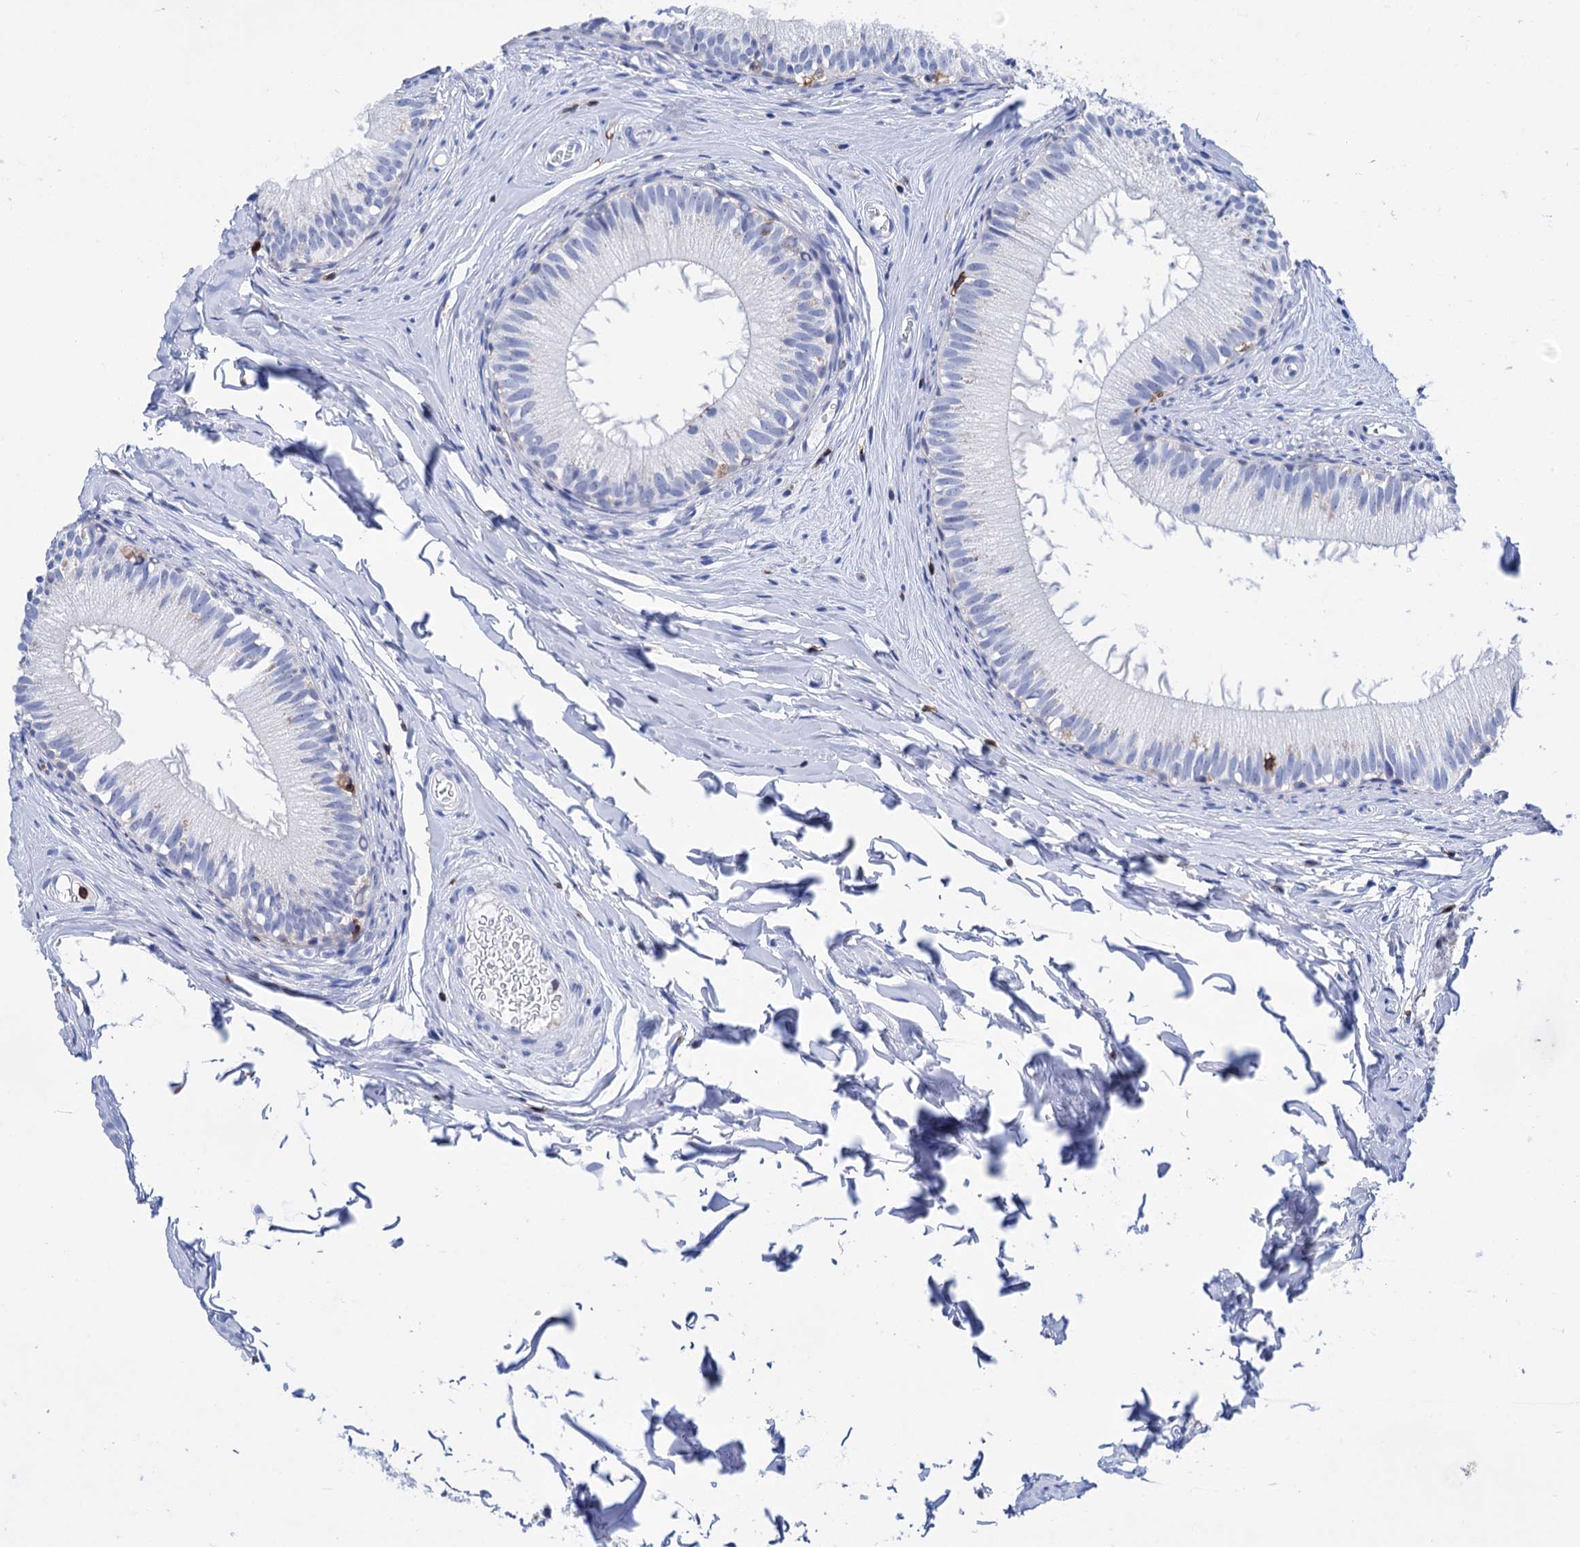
{"staining": {"intensity": "negative", "quantity": "none", "location": "none"}, "tissue": "epididymis", "cell_type": "Glandular cells", "image_type": "normal", "snomed": [{"axis": "morphology", "description": "Normal tissue, NOS"}, {"axis": "topography", "description": "Epididymis"}], "caption": "This is an immunohistochemistry (IHC) micrograph of benign human epididymis. There is no staining in glandular cells.", "gene": "DEF6", "patient": {"sex": "male", "age": 34}}